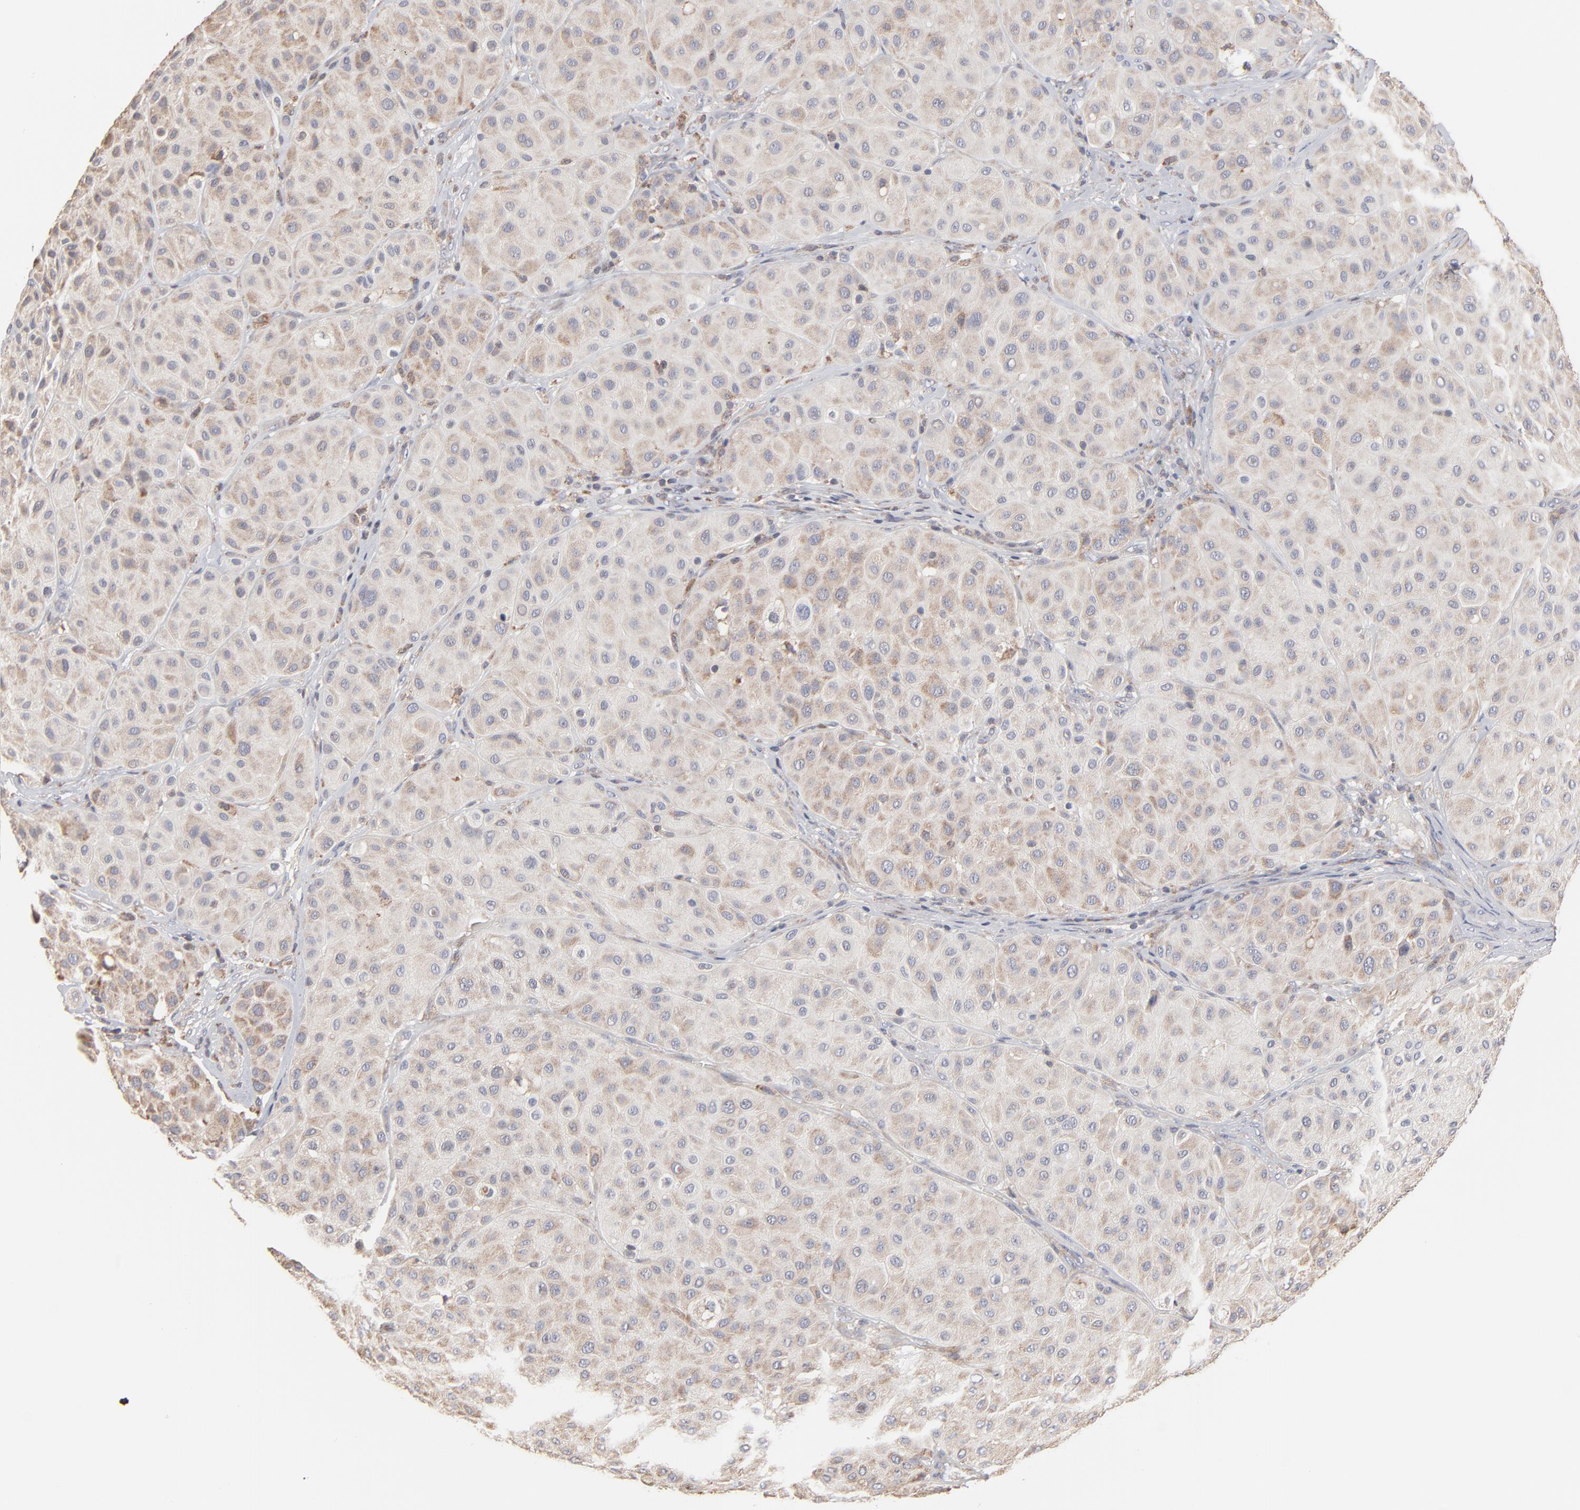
{"staining": {"intensity": "moderate", "quantity": ">75%", "location": "cytoplasmic/membranous"}, "tissue": "melanoma", "cell_type": "Tumor cells", "image_type": "cancer", "snomed": [{"axis": "morphology", "description": "Normal tissue, NOS"}, {"axis": "morphology", "description": "Malignant melanoma, Metastatic site"}, {"axis": "topography", "description": "Skin"}], "caption": "Human malignant melanoma (metastatic site) stained with a protein marker reveals moderate staining in tumor cells.", "gene": "RNF213", "patient": {"sex": "male", "age": 41}}